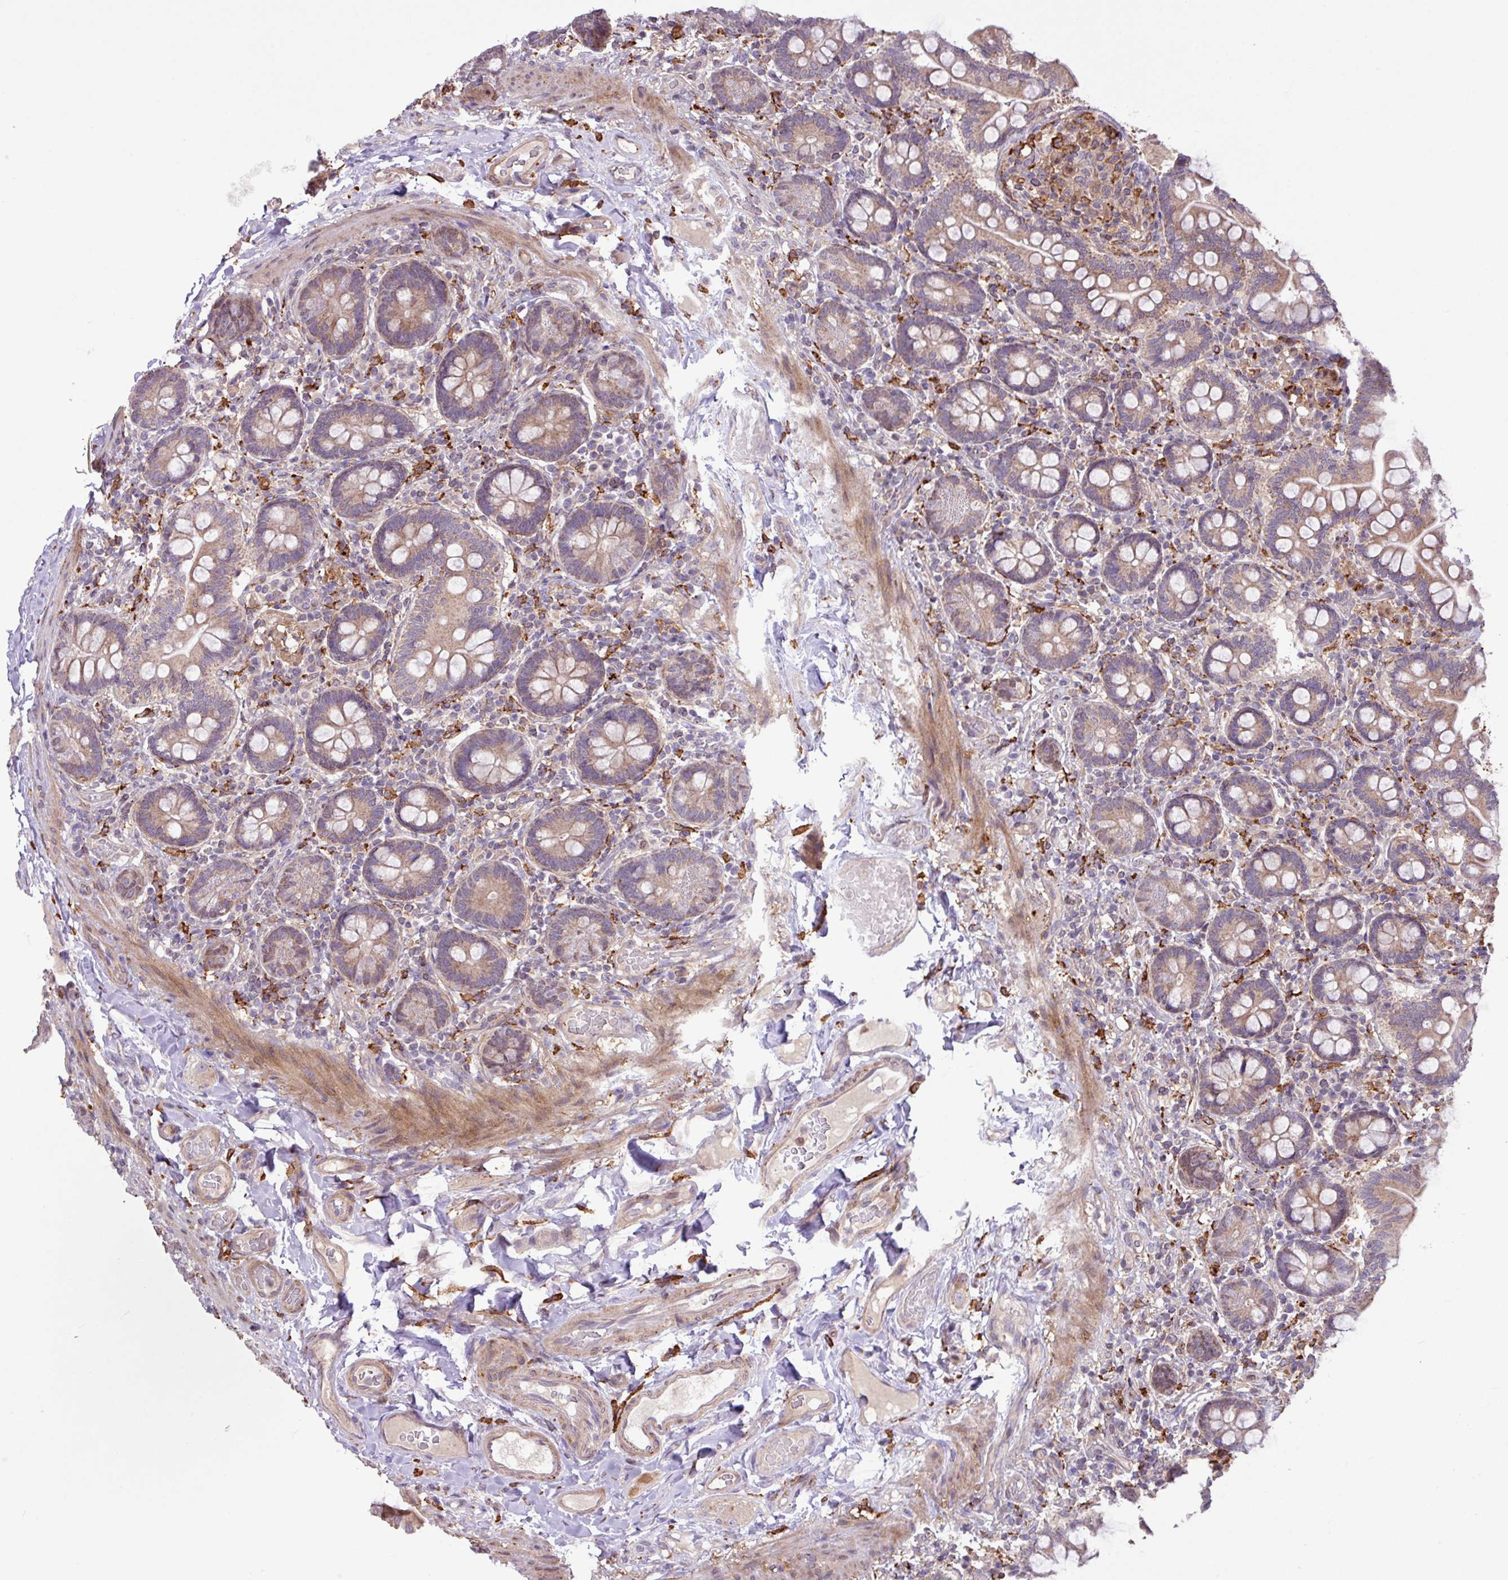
{"staining": {"intensity": "moderate", "quantity": ">75%", "location": "cytoplasmic/membranous"}, "tissue": "small intestine", "cell_type": "Glandular cells", "image_type": "normal", "snomed": [{"axis": "morphology", "description": "Normal tissue, NOS"}, {"axis": "topography", "description": "Small intestine"}], "caption": "Small intestine stained with immunohistochemistry (IHC) displays moderate cytoplasmic/membranous expression in approximately >75% of glandular cells.", "gene": "ARHGEF25", "patient": {"sex": "female", "age": 64}}